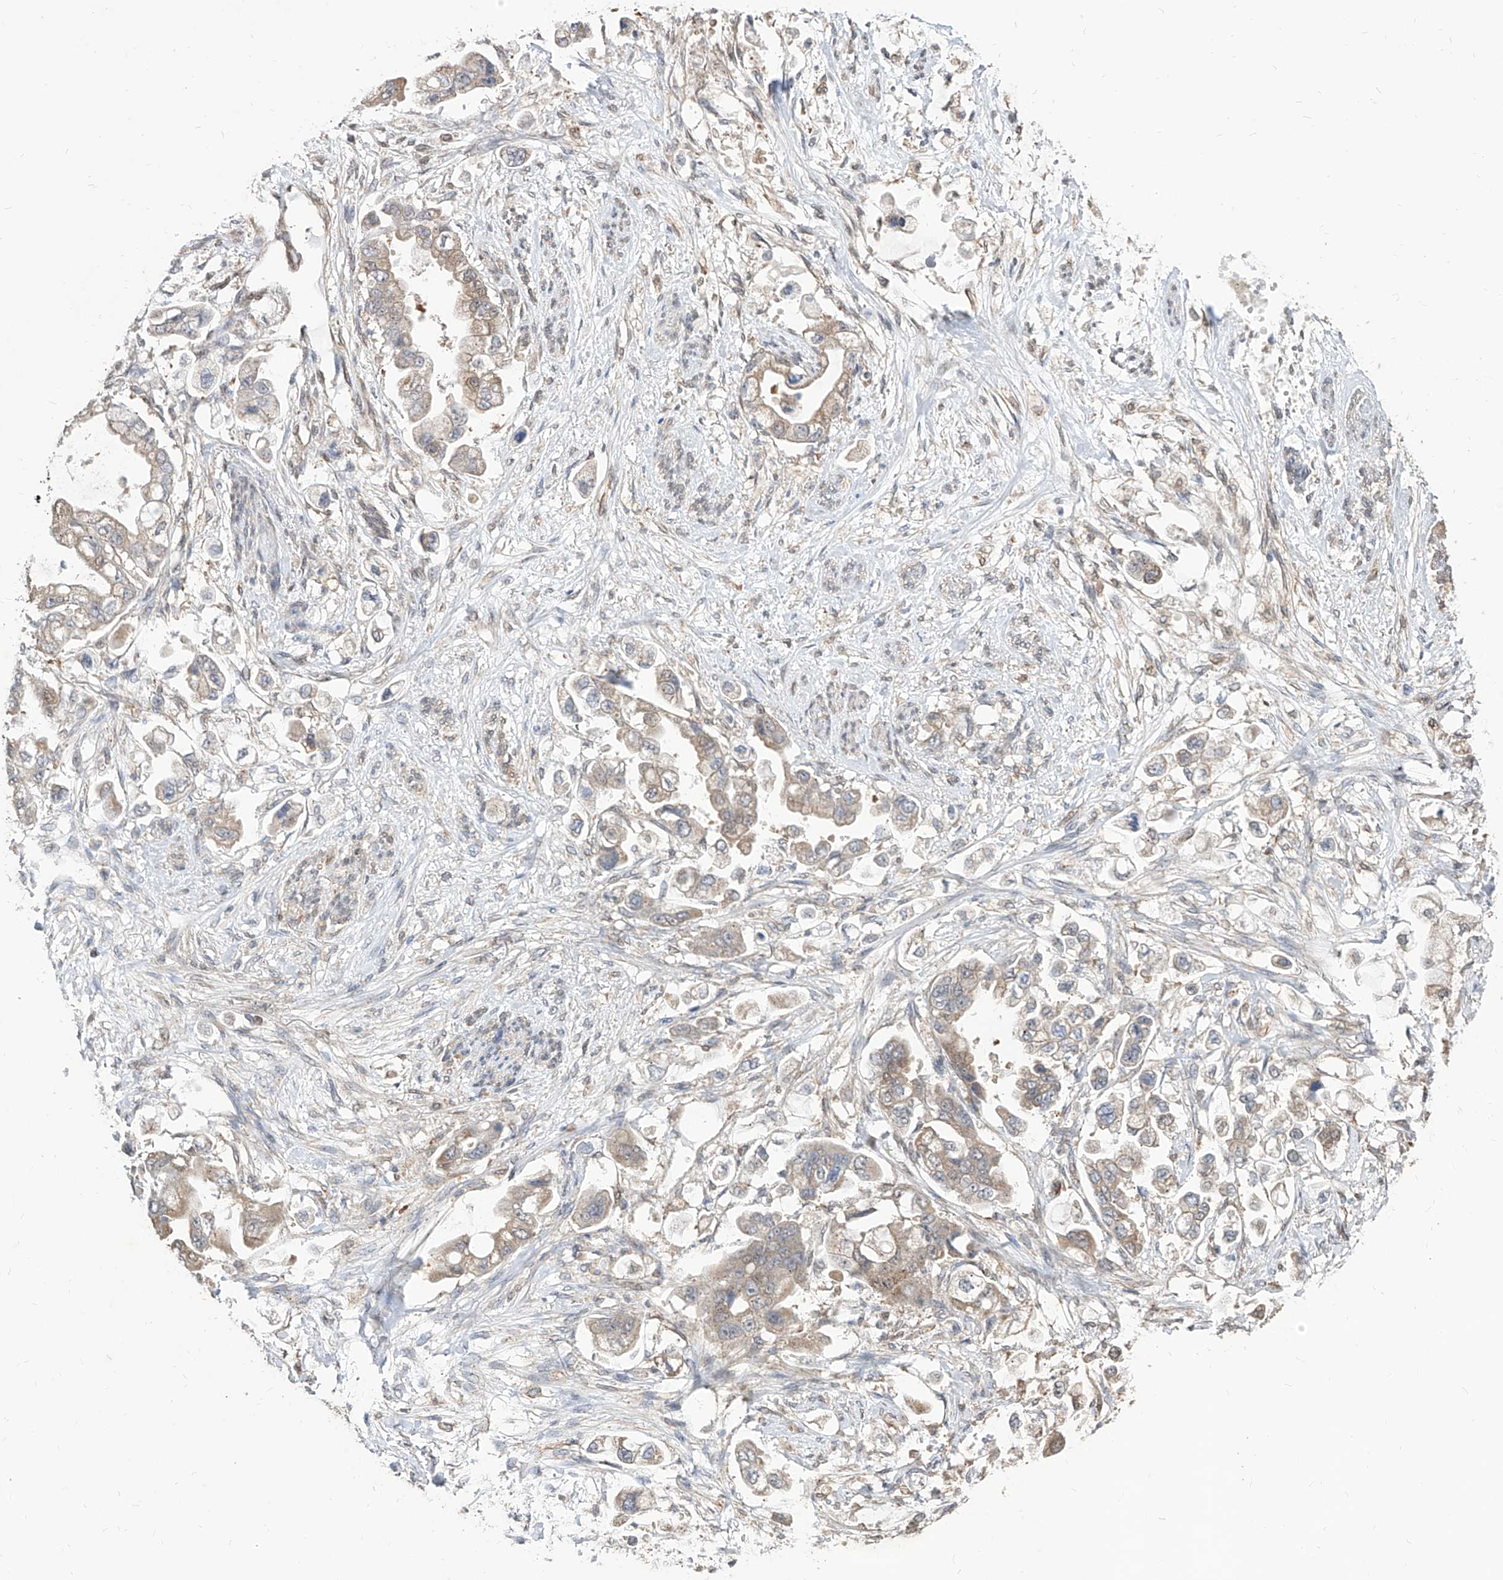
{"staining": {"intensity": "moderate", "quantity": "25%-75%", "location": "cytoplasmic/membranous"}, "tissue": "stomach cancer", "cell_type": "Tumor cells", "image_type": "cancer", "snomed": [{"axis": "morphology", "description": "Adenocarcinoma, NOS"}, {"axis": "topography", "description": "Stomach"}], "caption": "Stomach cancer (adenocarcinoma) stained with DAB (3,3'-diaminobenzidine) IHC exhibits medium levels of moderate cytoplasmic/membranous expression in approximately 25%-75% of tumor cells.", "gene": "C8orf82", "patient": {"sex": "male", "age": 62}}